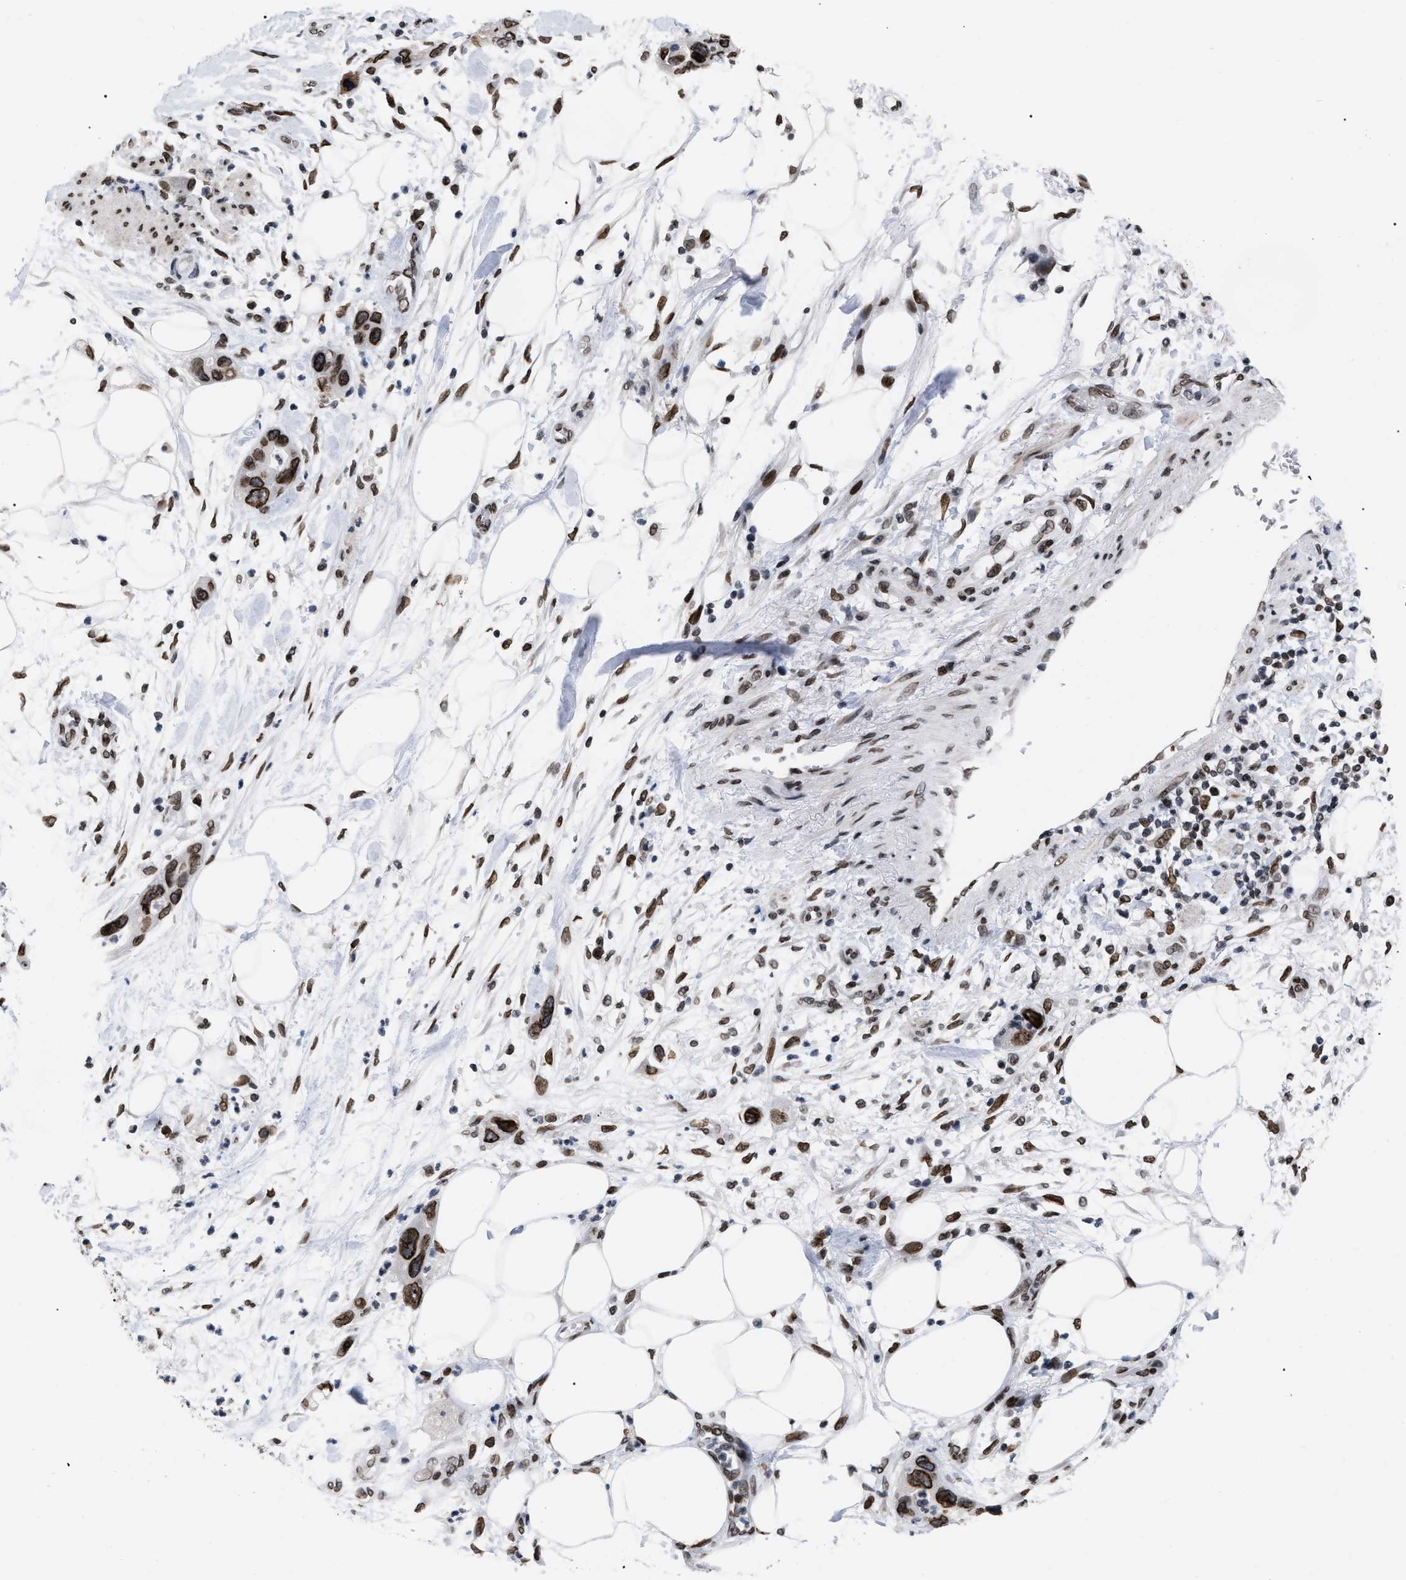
{"staining": {"intensity": "strong", "quantity": ">75%", "location": "cytoplasmic/membranous,nuclear"}, "tissue": "pancreatic cancer", "cell_type": "Tumor cells", "image_type": "cancer", "snomed": [{"axis": "morphology", "description": "Normal tissue, NOS"}, {"axis": "morphology", "description": "Adenocarcinoma, NOS"}, {"axis": "topography", "description": "Pancreas"}], "caption": "Adenocarcinoma (pancreatic) stained with a protein marker displays strong staining in tumor cells.", "gene": "TPR", "patient": {"sex": "female", "age": 71}}